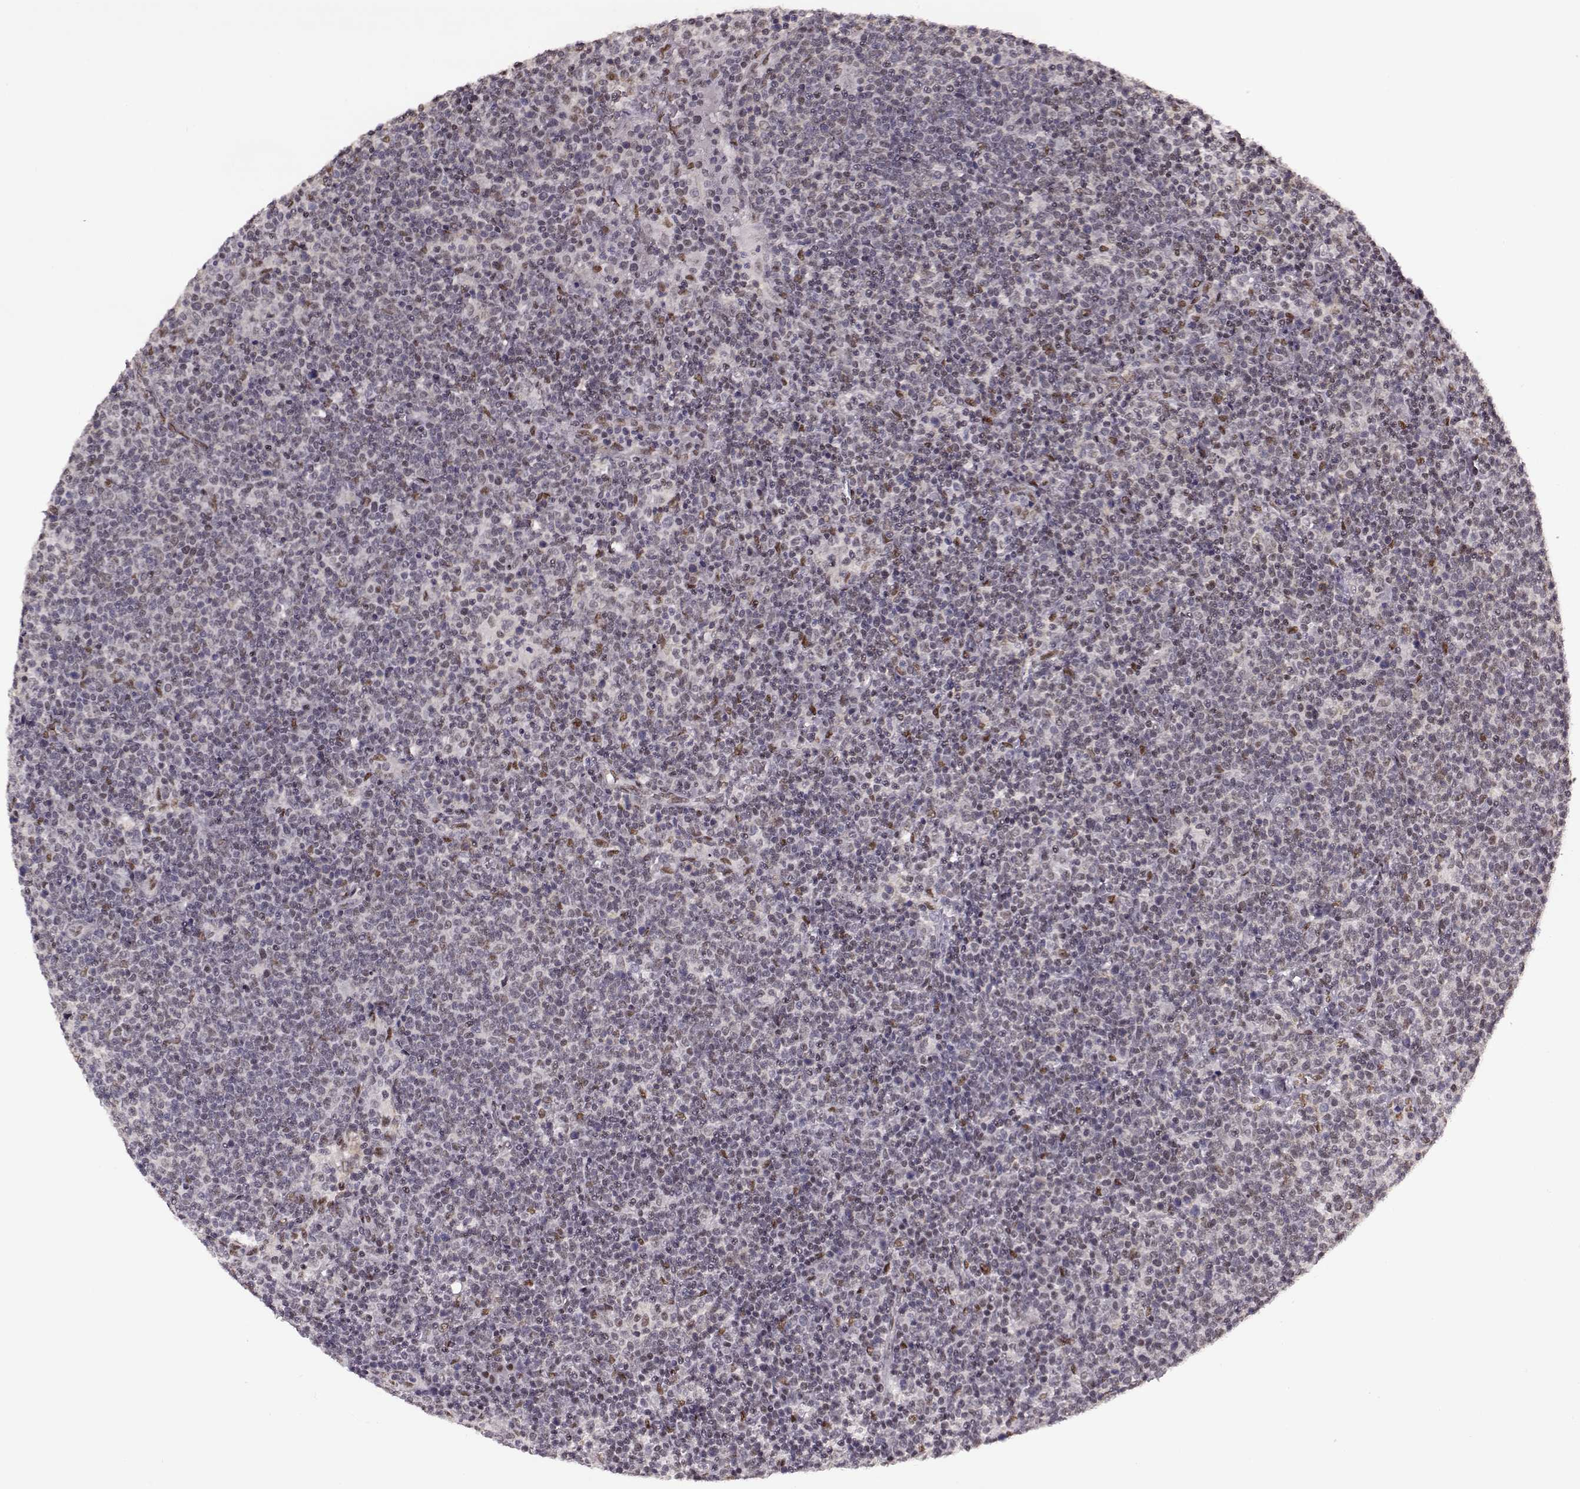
{"staining": {"intensity": "moderate", "quantity": "<25%", "location": "nuclear"}, "tissue": "lymphoma", "cell_type": "Tumor cells", "image_type": "cancer", "snomed": [{"axis": "morphology", "description": "Malignant lymphoma, non-Hodgkin's type, High grade"}, {"axis": "topography", "description": "Lymph node"}], "caption": "High-grade malignant lymphoma, non-Hodgkin's type tissue shows moderate nuclear staining in about <25% of tumor cells, visualized by immunohistochemistry.", "gene": "FTO", "patient": {"sex": "male", "age": 61}}